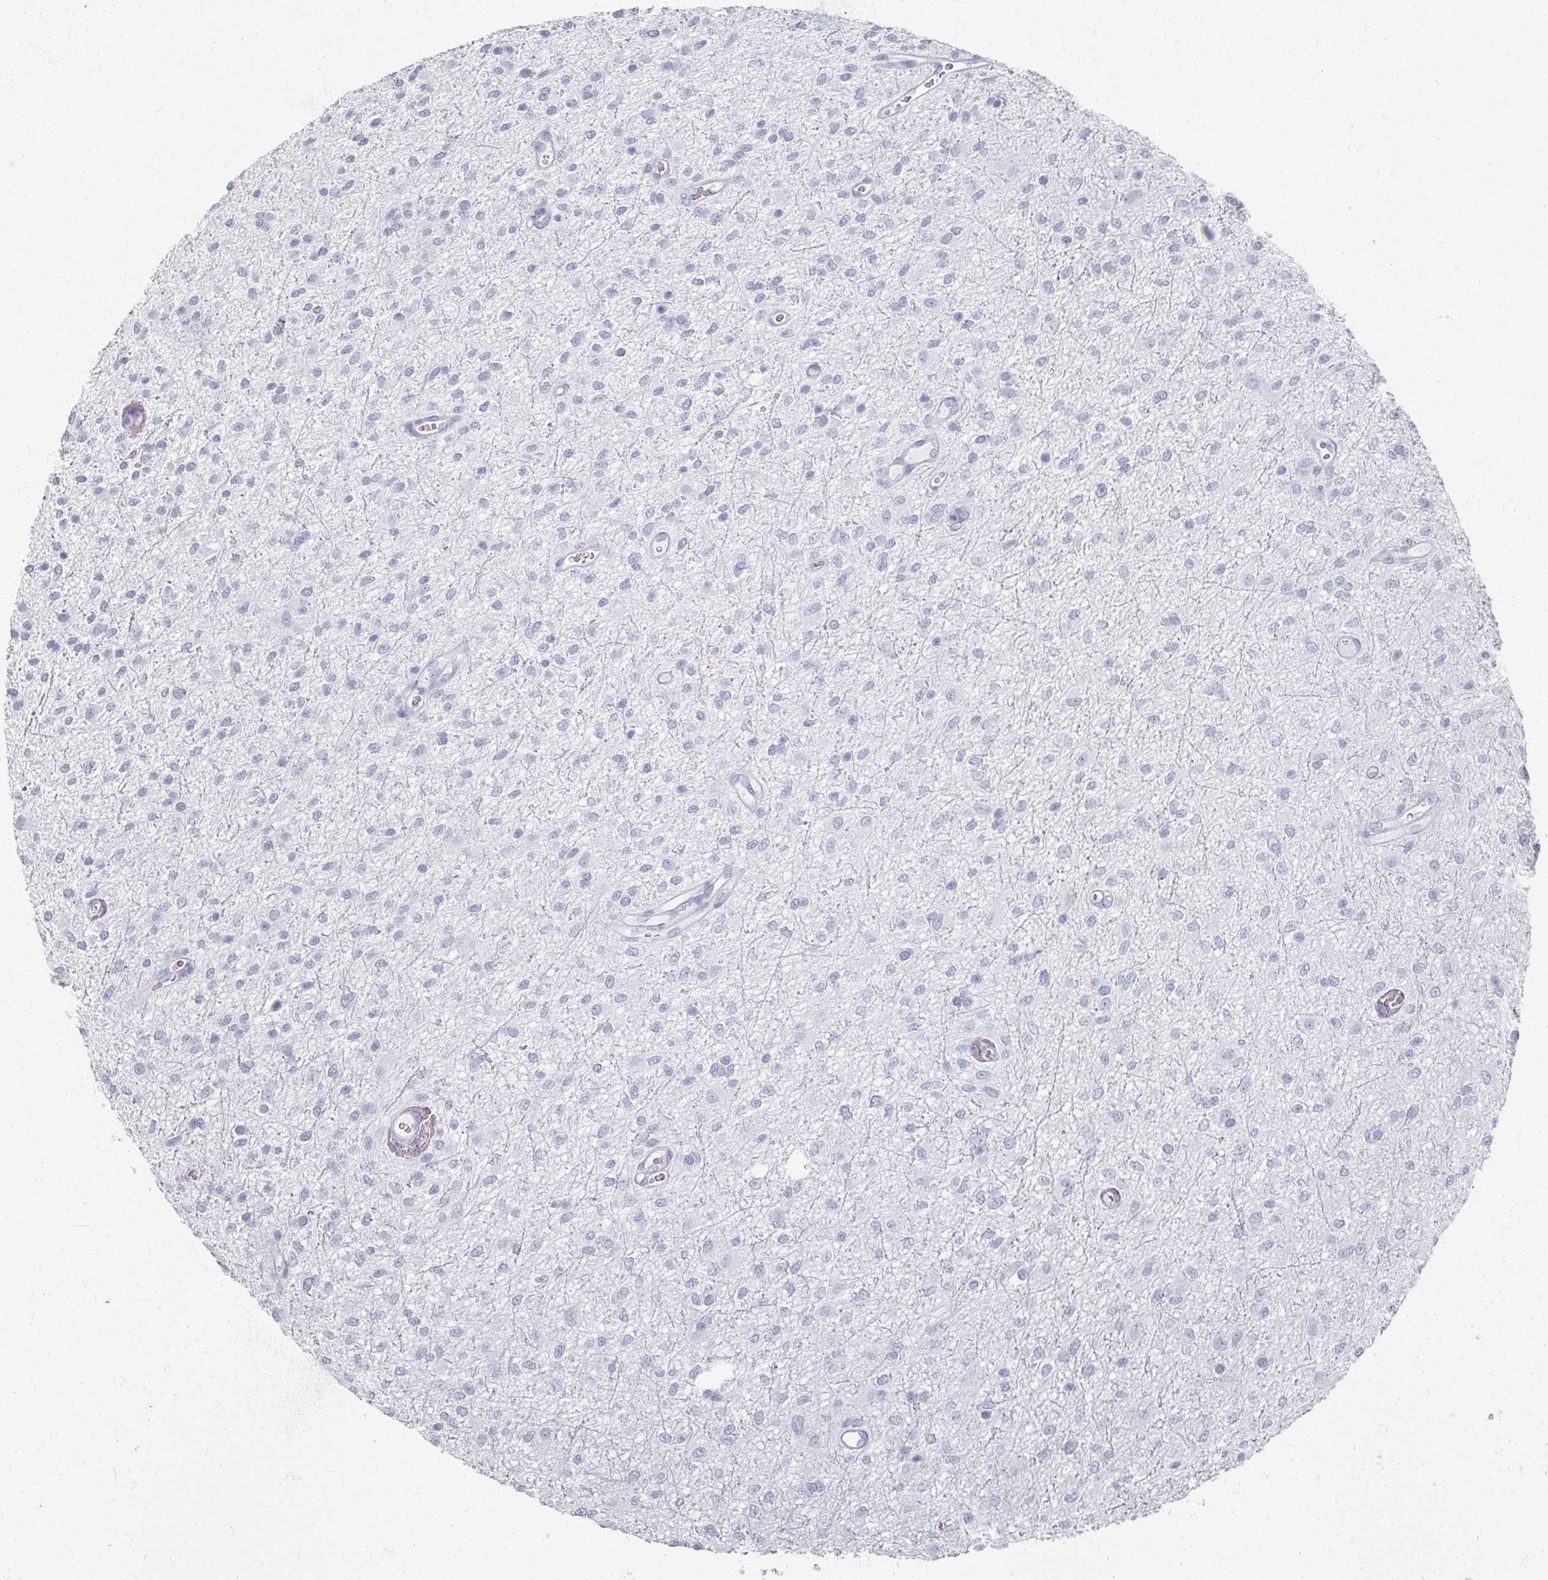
{"staining": {"intensity": "negative", "quantity": "none", "location": "none"}, "tissue": "glioma", "cell_type": "Tumor cells", "image_type": "cancer", "snomed": [{"axis": "morphology", "description": "Glioma, malignant, Low grade"}, {"axis": "topography", "description": "Cerebellum"}], "caption": "High magnification brightfield microscopy of glioma stained with DAB (brown) and counterstained with hematoxylin (blue): tumor cells show no significant positivity.", "gene": "PSKH1", "patient": {"sex": "female", "age": 5}}